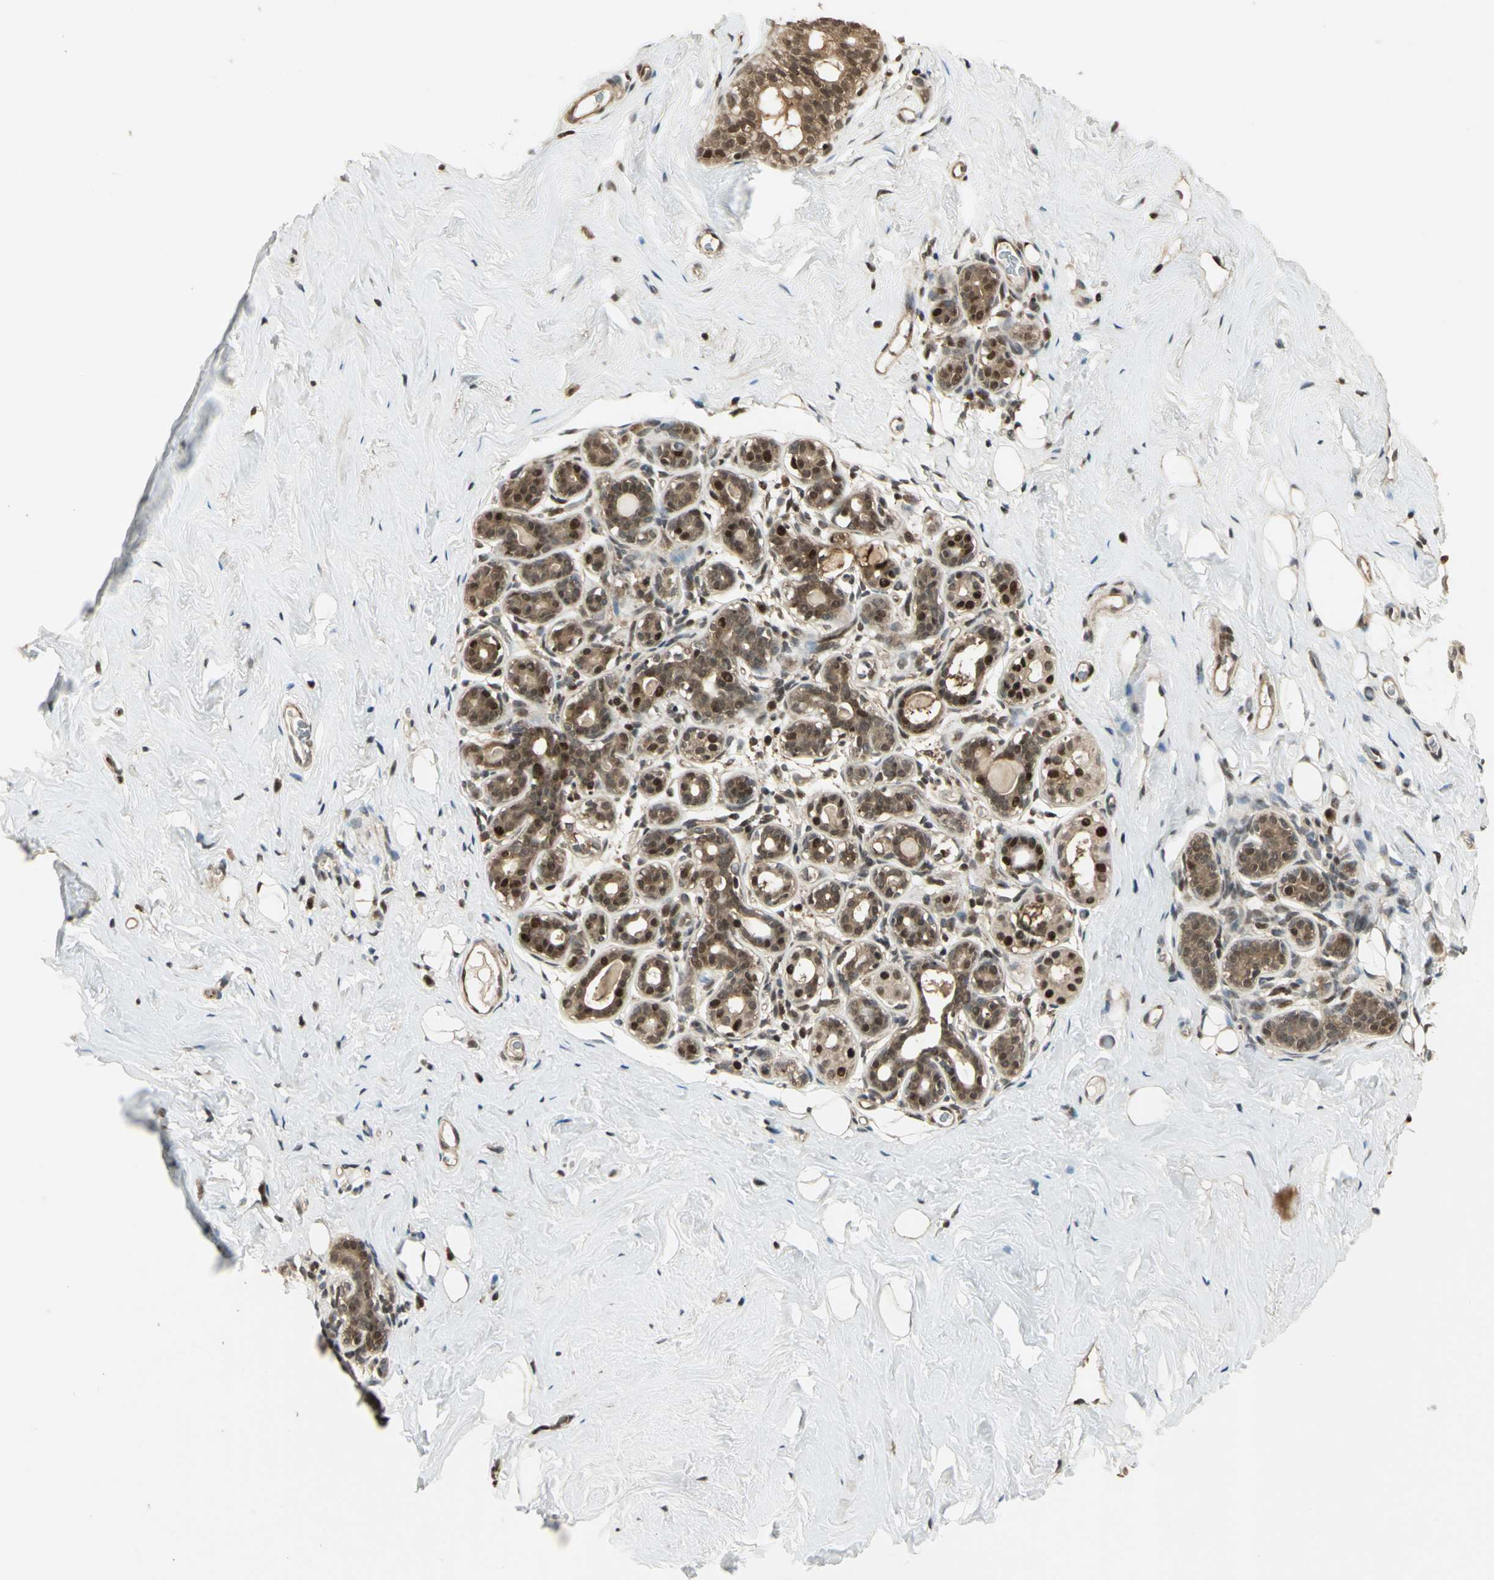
{"staining": {"intensity": "moderate", "quantity": ">75%", "location": "cytoplasmic/membranous,nuclear"}, "tissue": "breast", "cell_type": "Adipocytes", "image_type": "normal", "snomed": [{"axis": "morphology", "description": "Normal tissue, NOS"}, {"axis": "topography", "description": "Breast"}], "caption": "Normal breast demonstrates moderate cytoplasmic/membranous,nuclear expression in about >75% of adipocytes.", "gene": "PSMC3", "patient": {"sex": "female", "age": 75}}